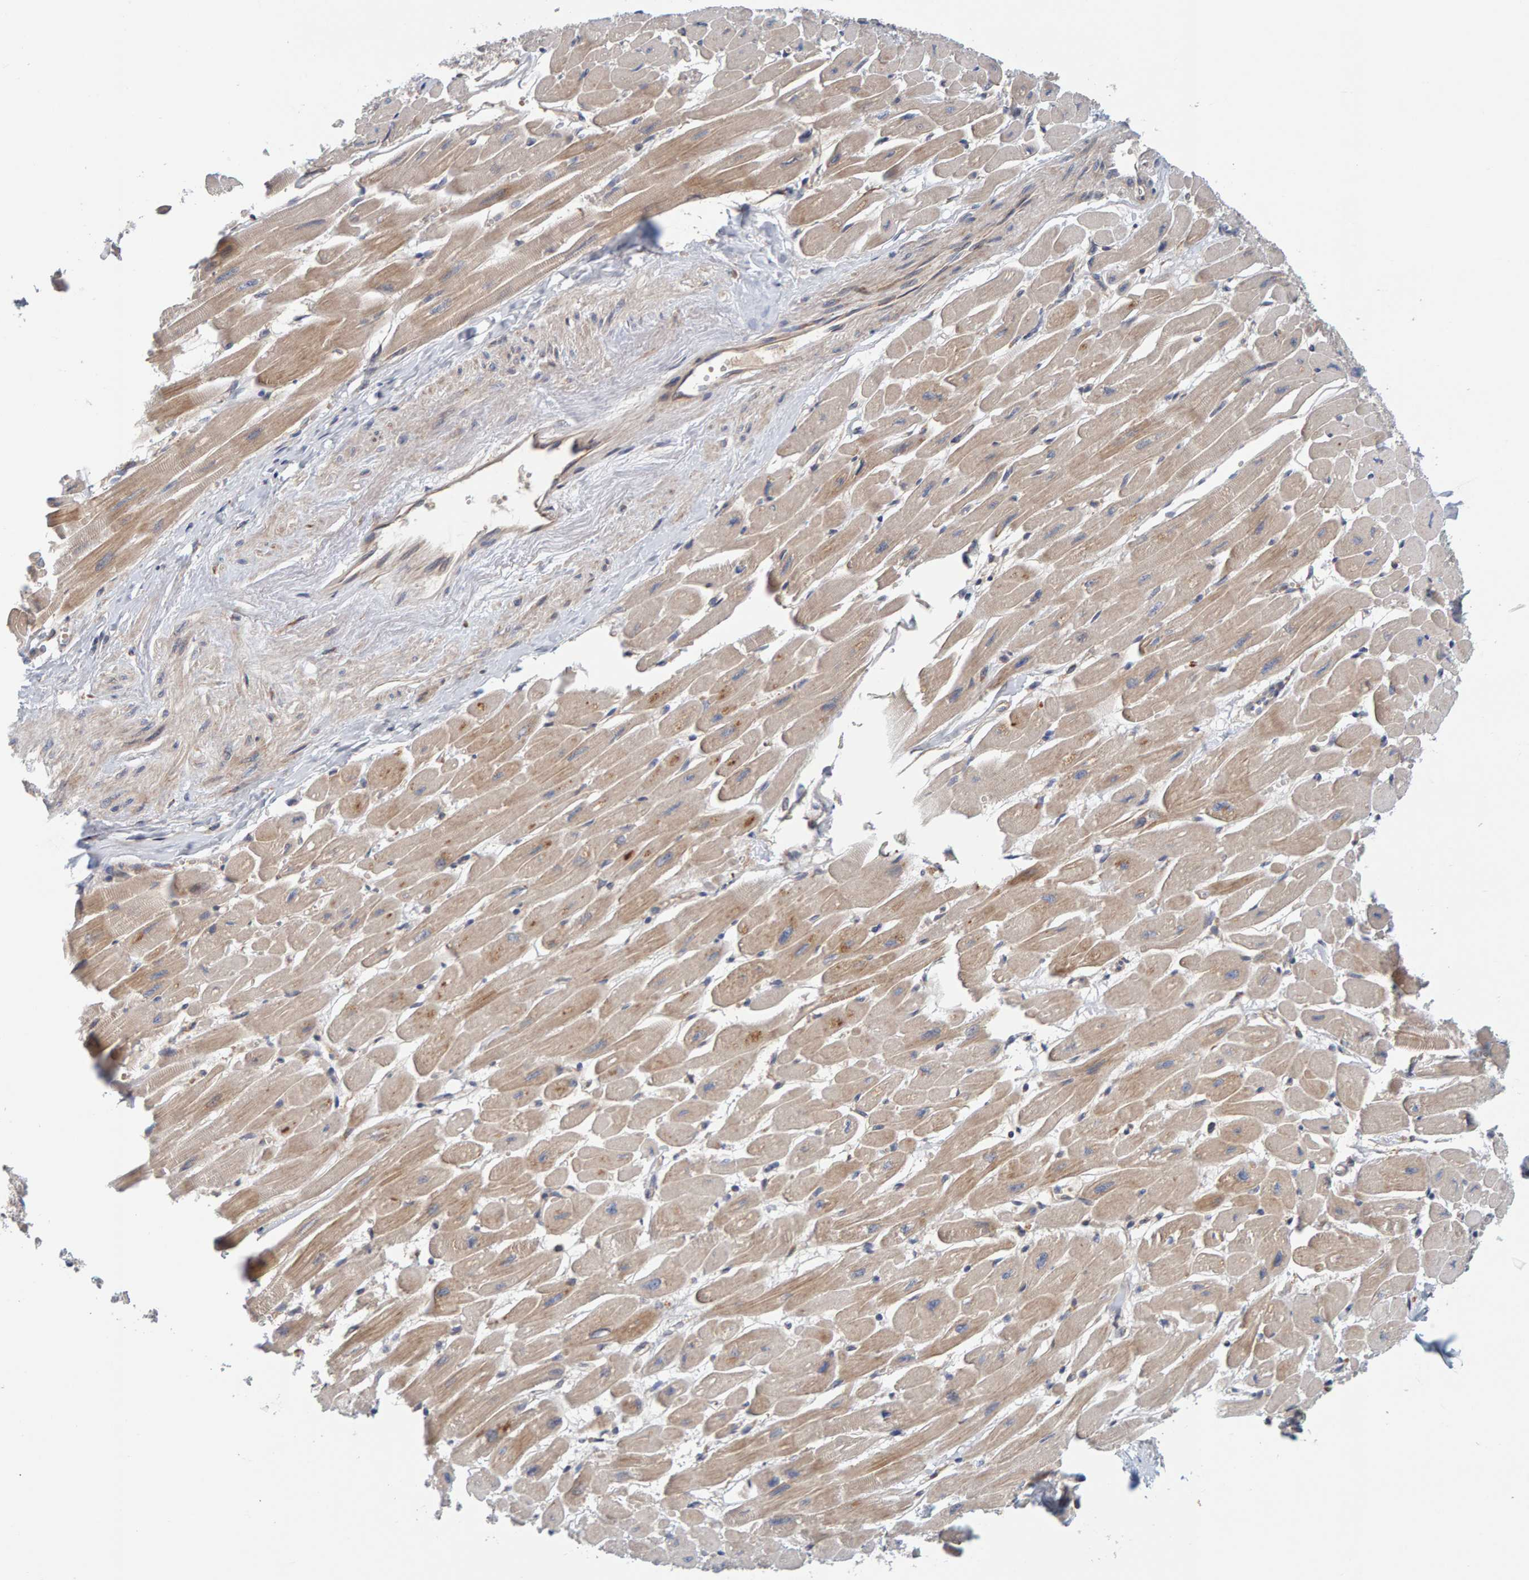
{"staining": {"intensity": "moderate", "quantity": ">75%", "location": "cytoplasmic/membranous"}, "tissue": "heart muscle", "cell_type": "Cardiomyocytes", "image_type": "normal", "snomed": [{"axis": "morphology", "description": "Normal tissue, NOS"}, {"axis": "topography", "description": "Heart"}], "caption": "This histopathology image demonstrates benign heart muscle stained with IHC to label a protein in brown. The cytoplasmic/membranous of cardiomyocytes show moderate positivity for the protein. Nuclei are counter-stained blue.", "gene": "BAIAP2", "patient": {"sex": "female", "age": 54}}